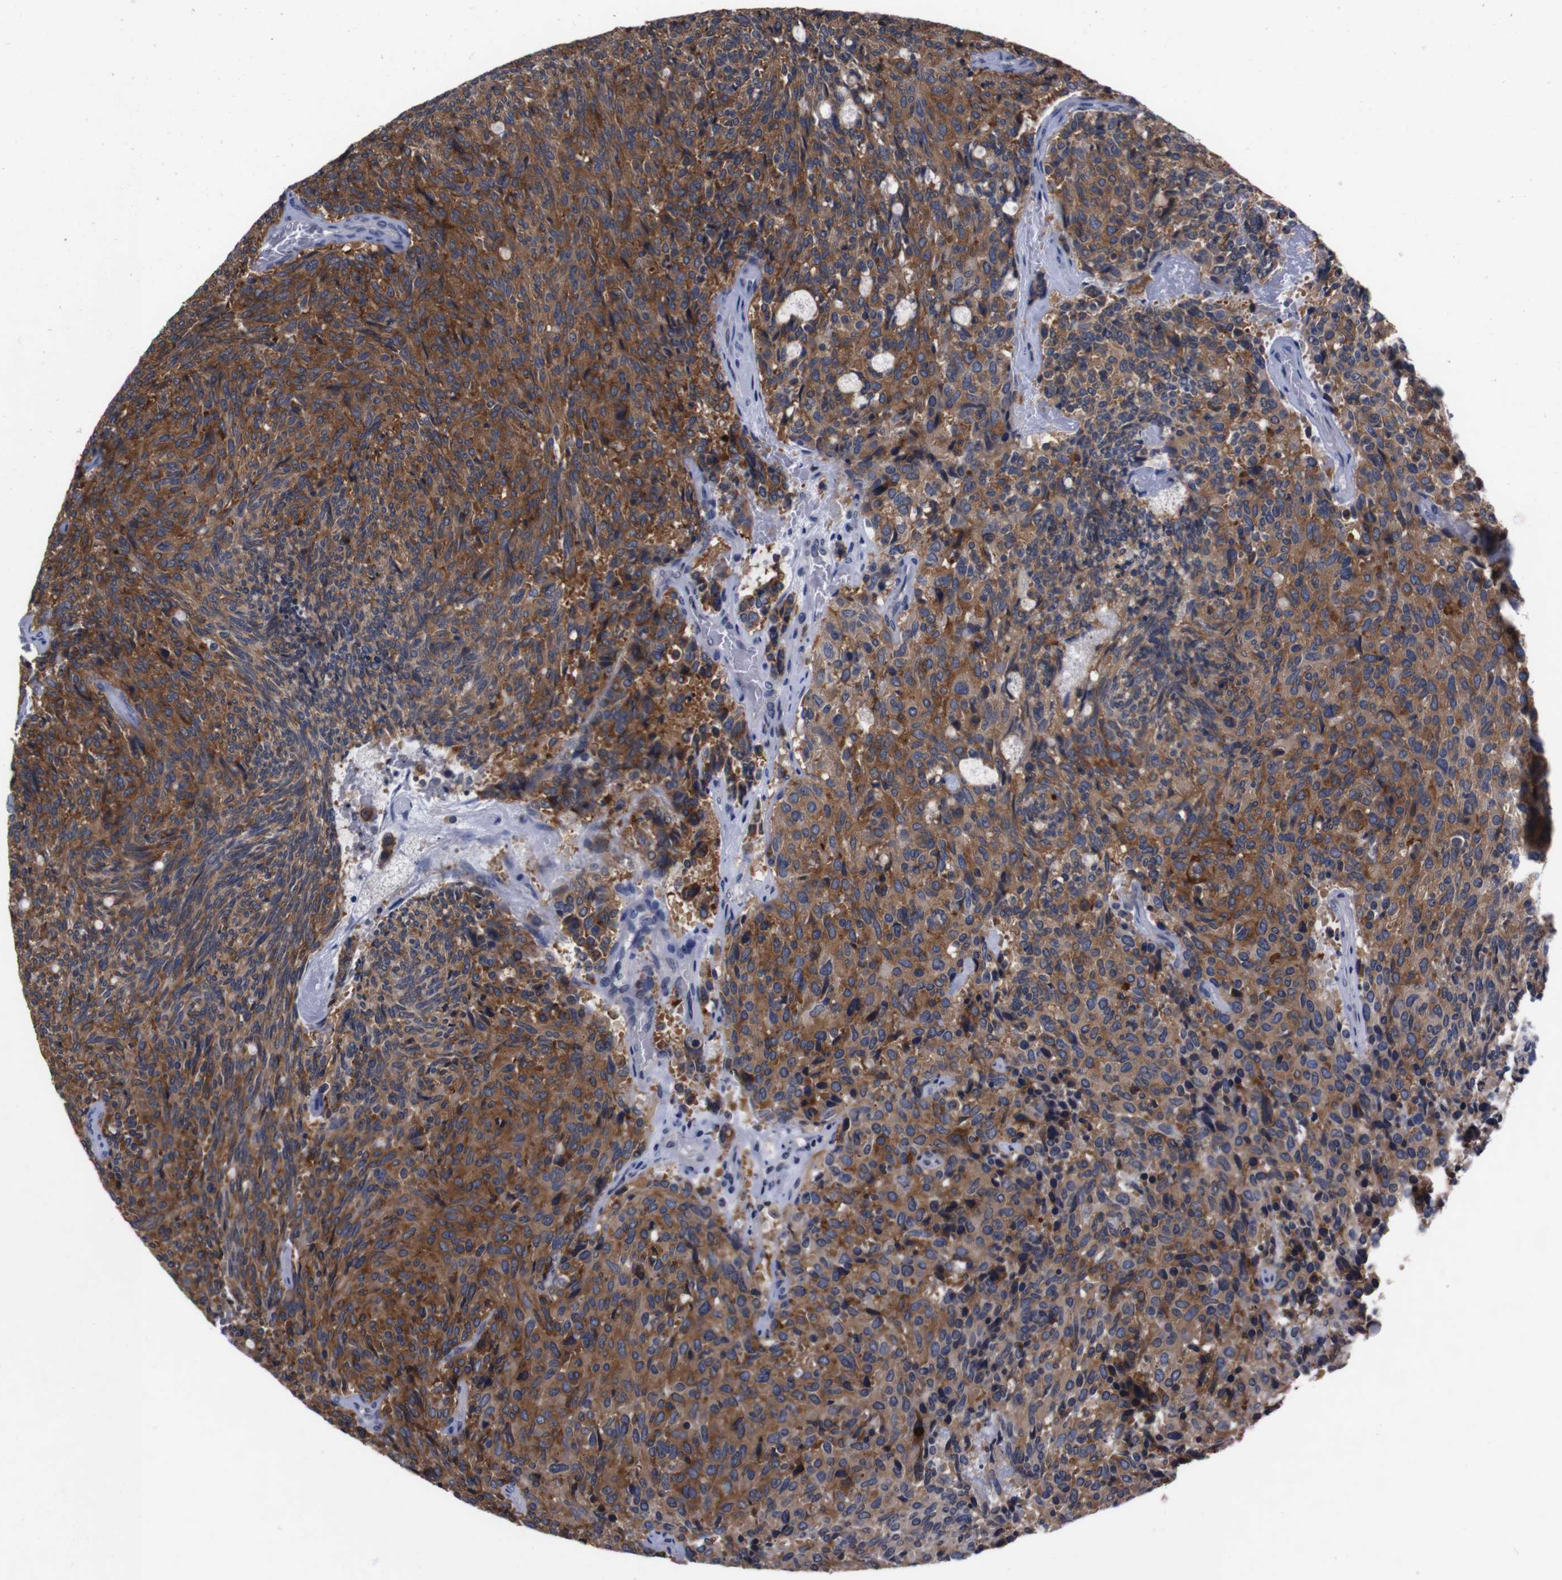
{"staining": {"intensity": "strong", "quantity": ">75%", "location": "cytoplasmic/membranous"}, "tissue": "carcinoid", "cell_type": "Tumor cells", "image_type": "cancer", "snomed": [{"axis": "morphology", "description": "Carcinoid, malignant, NOS"}, {"axis": "topography", "description": "Pancreas"}], "caption": "IHC (DAB (3,3'-diaminobenzidine)) staining of carcinoid (malignant) reveals strong cytoplasmic/membranous protein staining in approximately >75% of tumor cells. The staining is performed using DAB (3,3'-diaminobenzidine) brown chromogen to label protein expression. The nuclei are counter-stained blue using hematoxylin.", "gene": "TNFRSF21", "patient": {"sex": "female", "age": 54}}